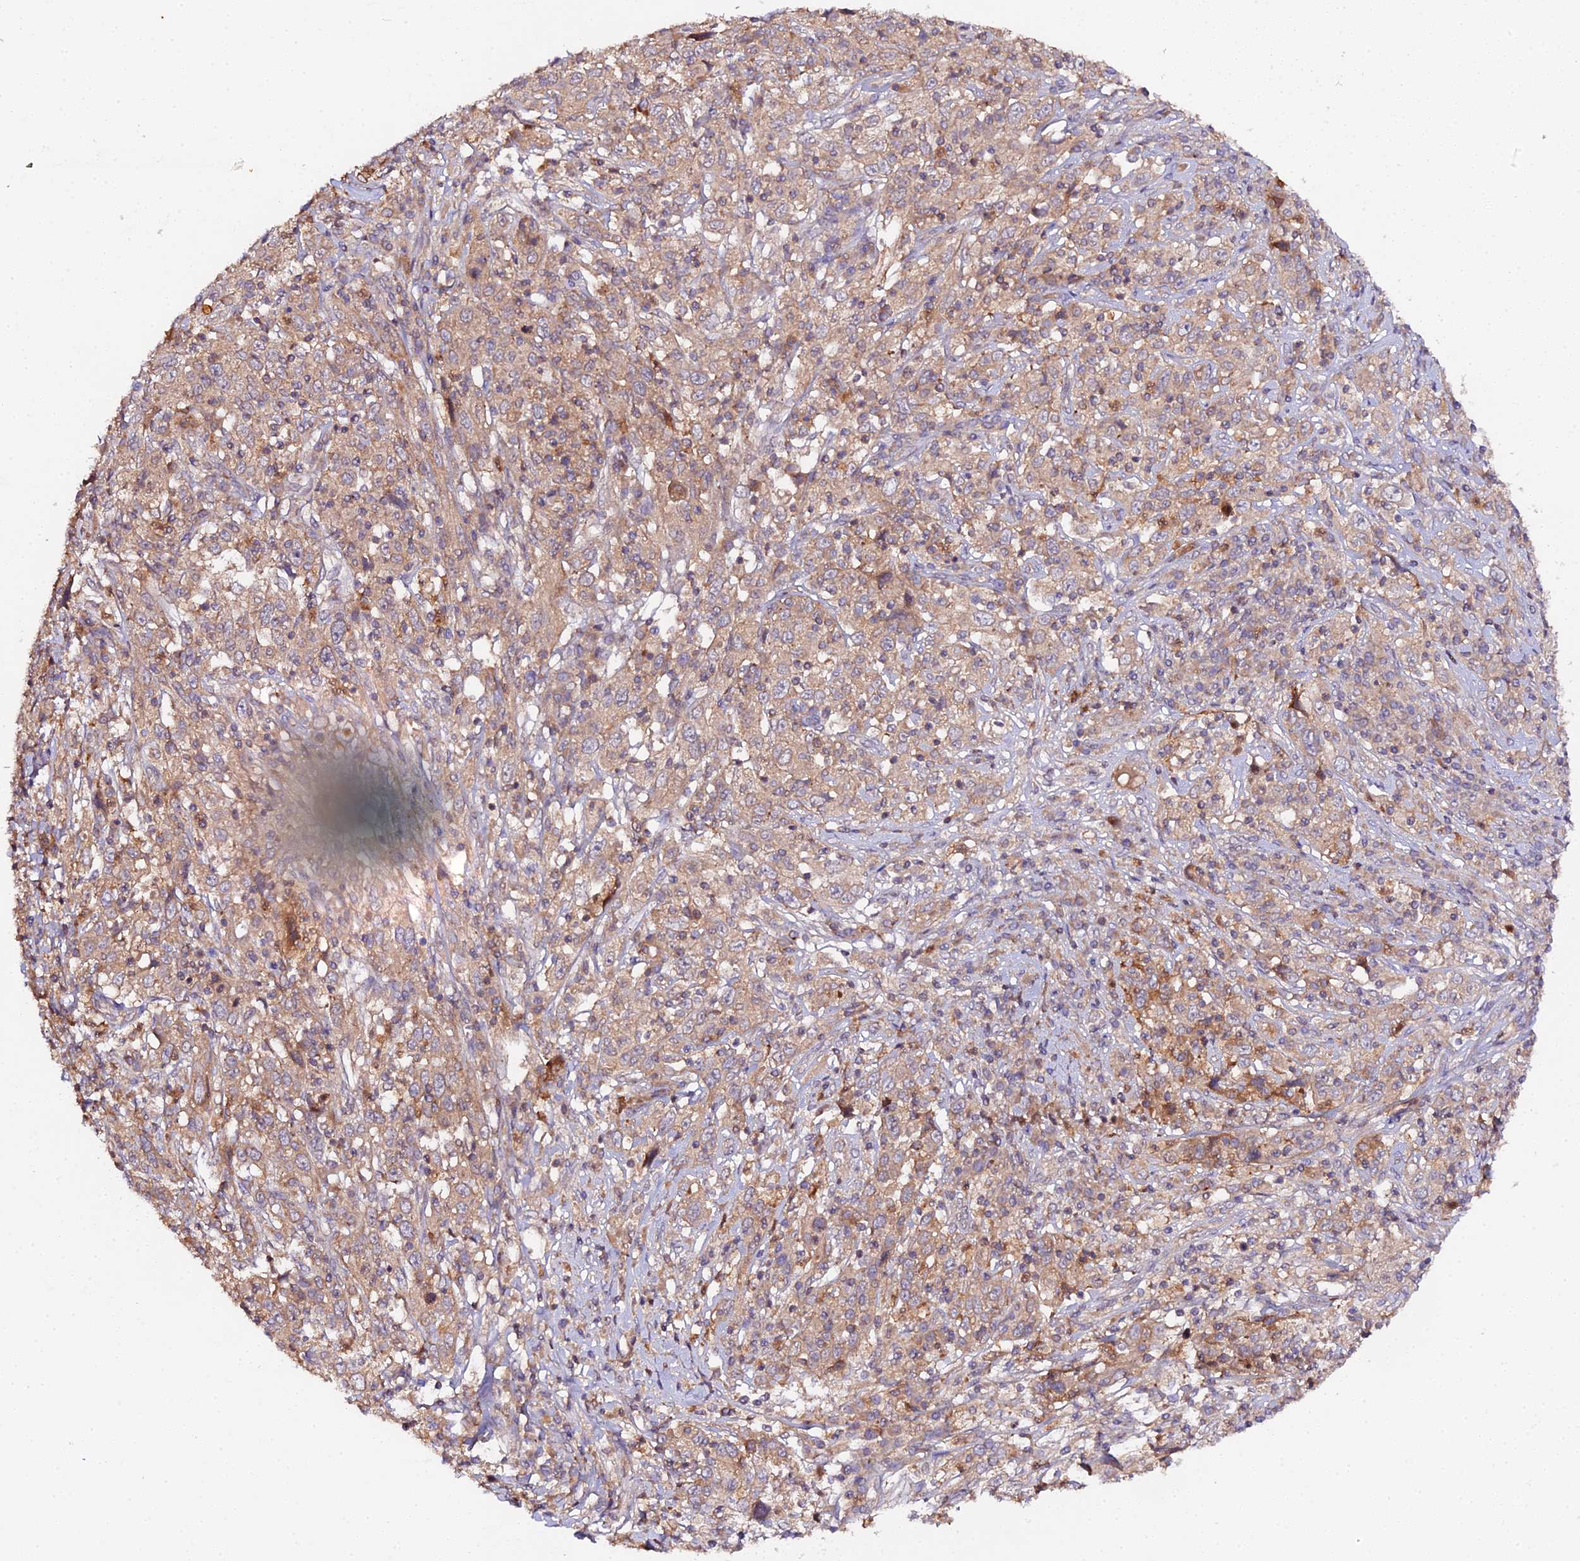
{"staining": {"intensity": "moderate", "quantity": ">75%", "location": "cytoplasmic/membranous"}, "tissue": "cervical cancer", "cell_type": "Tumor cells", "image_type": "cancer", "snomed": [{"axis": "morphology", "description": "Squamous cell carcinoma, NOS"}, {"axis": "topography", "description": "Cervix"}], "caption": "This histopathology image shows cervical cancer stained with IHC to label a protein in brown. The cytoplasmic/membranous of tumor cells show moderate positivity for the protein. Nuclei are counter-stained blue.", "gene": "TRIM26", "patient": {"sex": "female", "age": 46}}